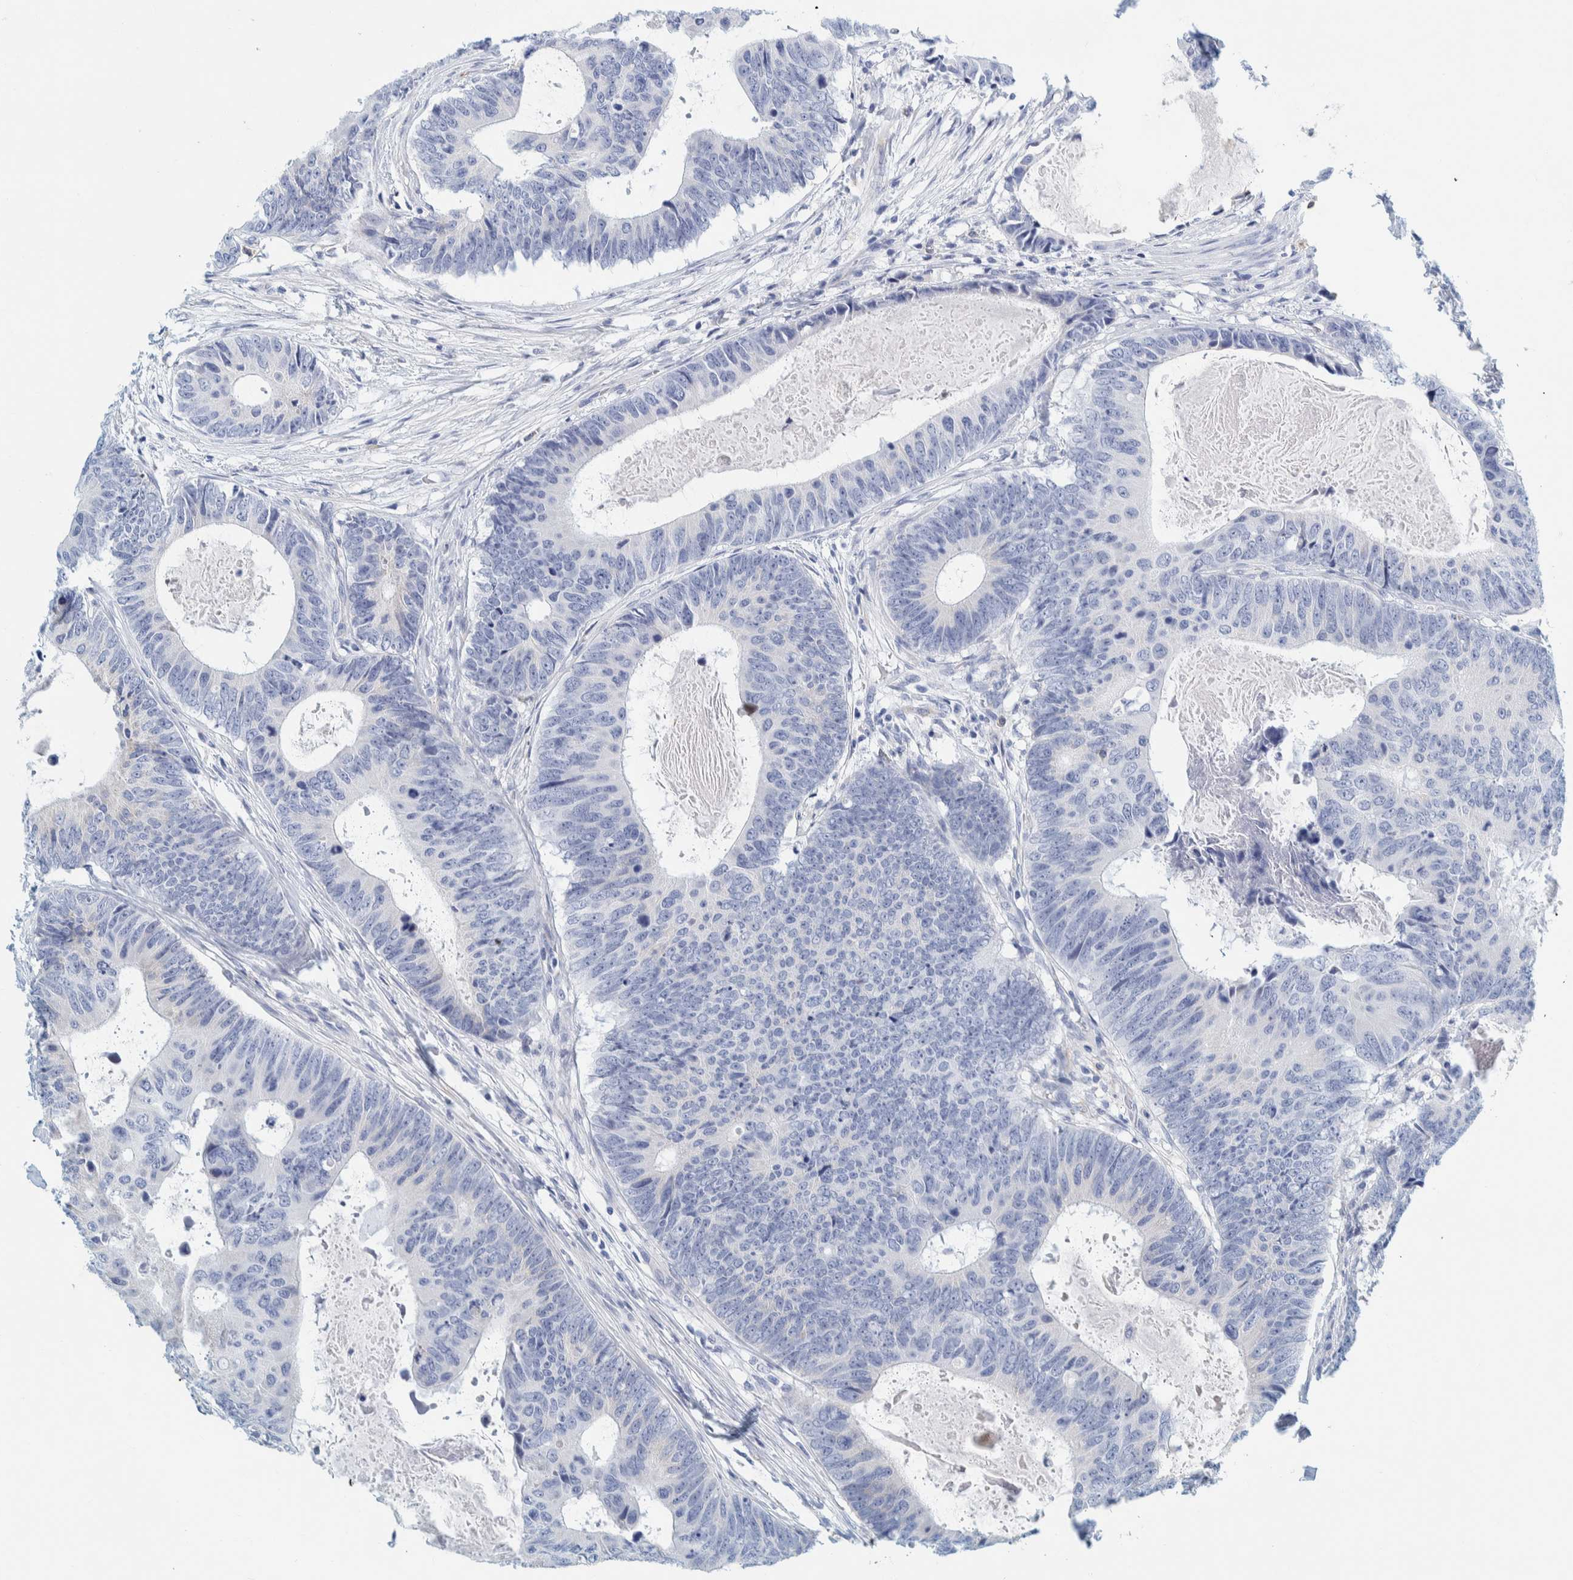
{"staining": {"intensity": "negative", "quantity": "none", "location": "none"}, "tissue": "colorectal cancer", "cell_type": "Tumor cells", "image_type": "cancer", "snomed": [{"axis": "morphology", "description": "Adenocarcinoma, NOS"}, {"axis": "topography", "description": "Colon"}], "caption": "Histopathology image shows no significant protein positivity in tumor cells of colorectal adenocarcinoma. The staining was performed using DAB (3,3'-diaminobenzidine) to visualize the protein expression in brown, while the nuclei were stained in blue with hematoxylin (Magnification: 20x).", "gene": "MOG", "patient": {"sex": "male", "age": 56}}